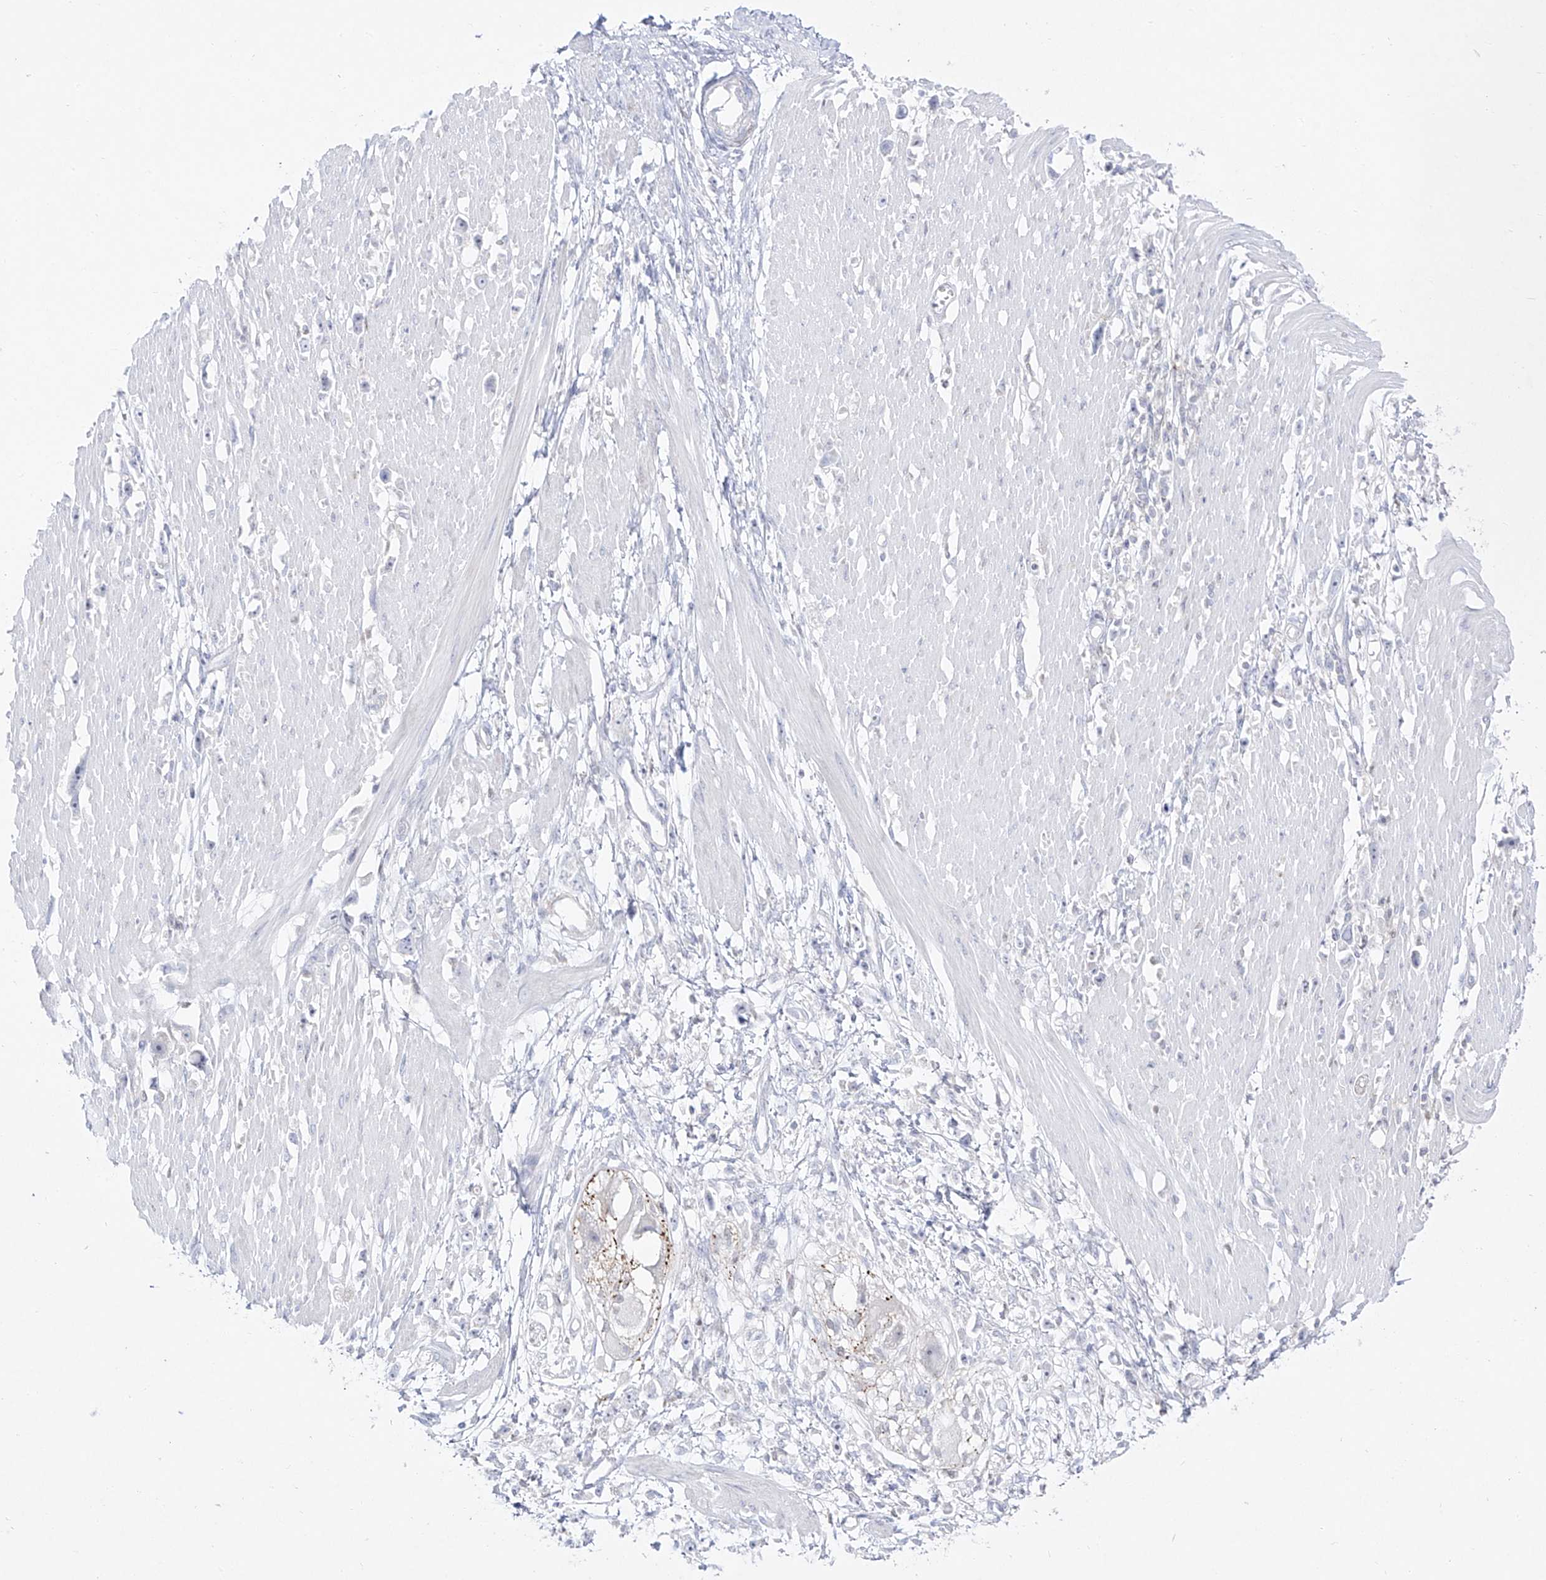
{"staining": {"intensity": "negative", "quantity": "none", "location": "none"}, "tissue": "stomach cancer", "cell_type": "Tumor cells", "image_type": "cancer", "snomed": [{"axis": "morphology", "description": "Adenocarcinoma, NOS"}, {"axis": "topography", "description": "Stomach"}], "caption": "The micrograph exhibits no staining of tumor cells in stomach adenocarcinoma. The staining was performed using DAB (3,3'-diaminobenzidine) to visualize the protein expression in brown, while the nuclei were stained in blue with hematoxylin (Magnification: 20x).", "gene": "DMKN", "patient": {"sex": "female", "age": 59}}